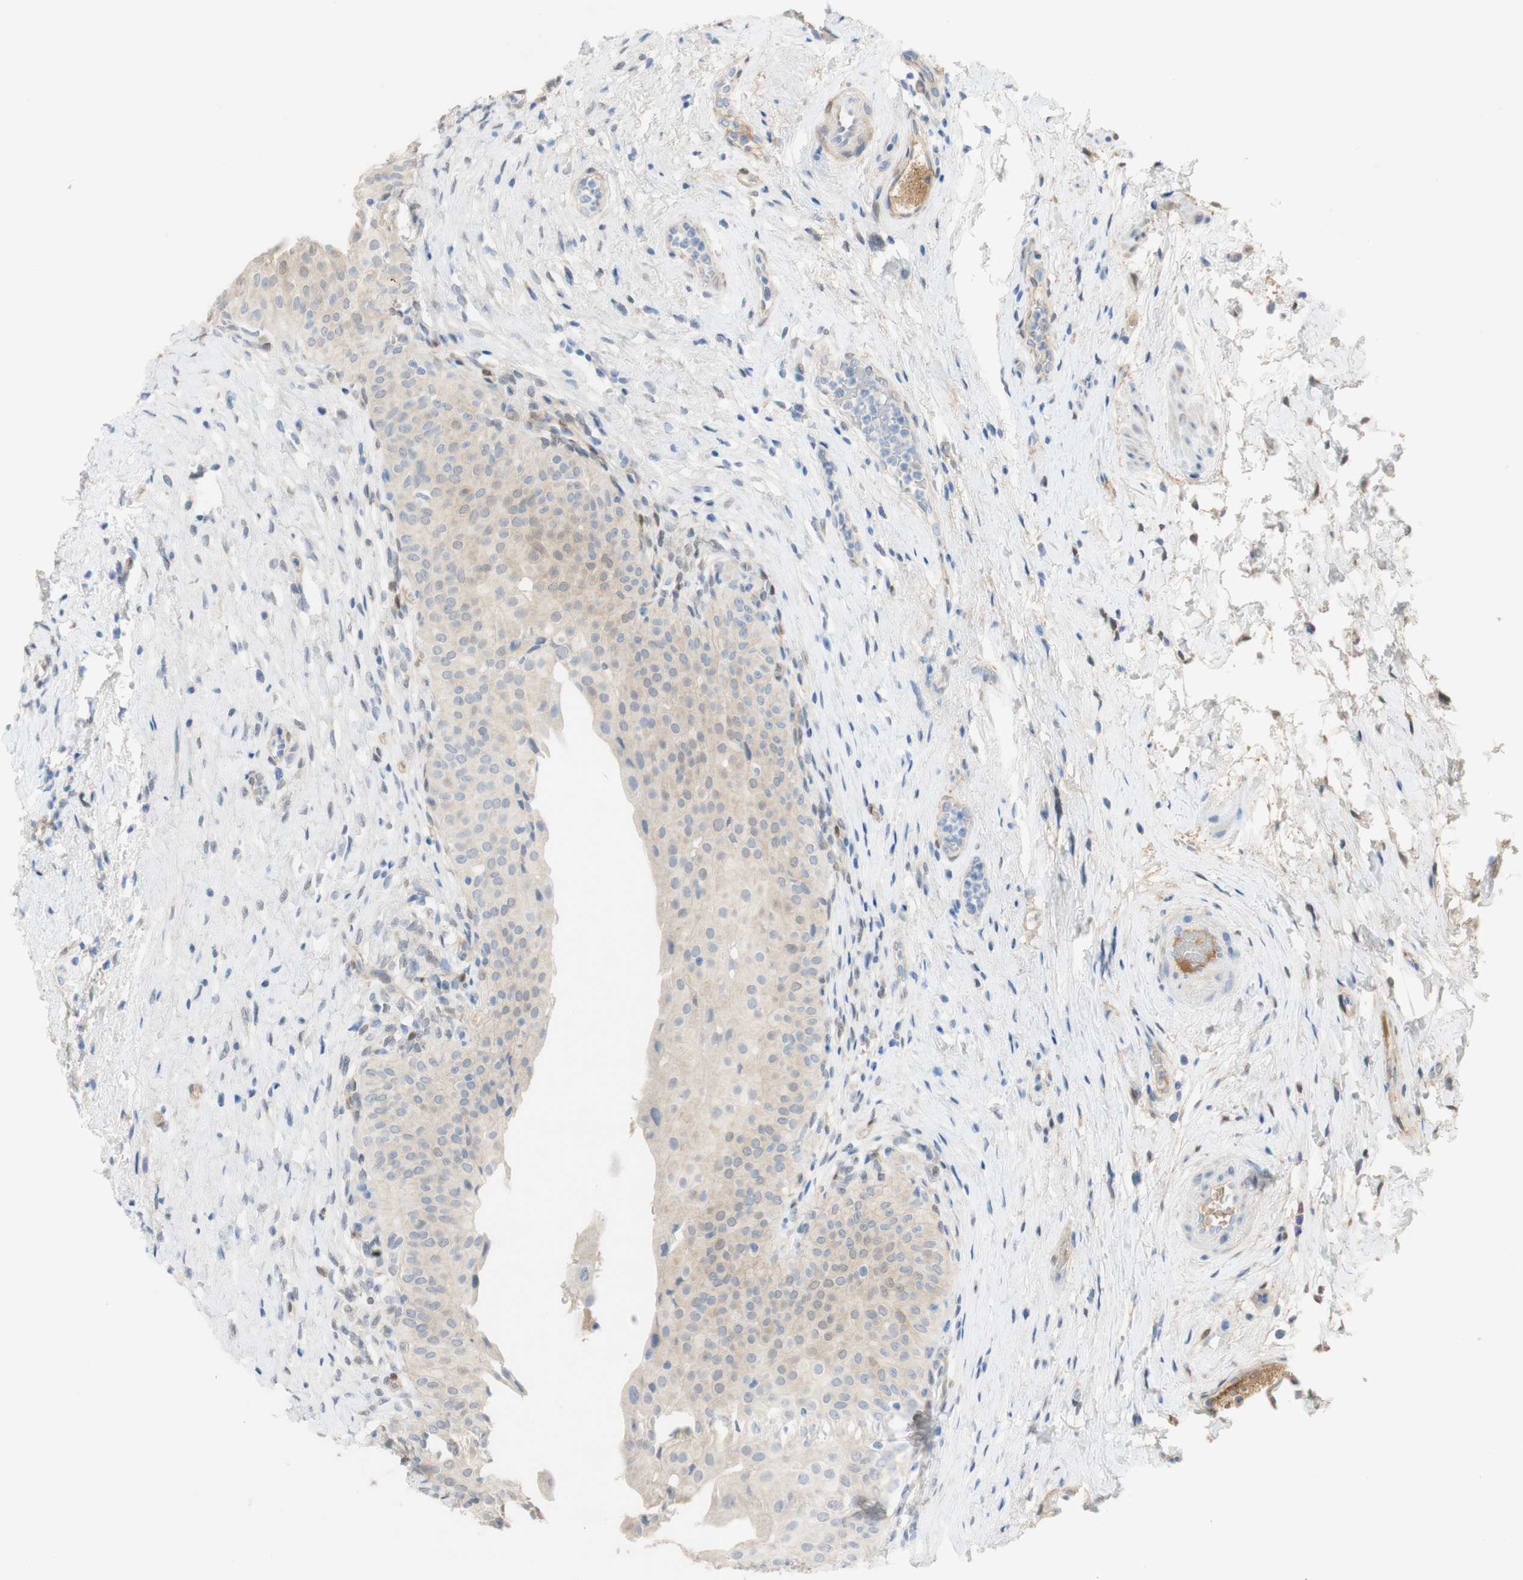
{"staining": {"intensity": "weak", "quantity": "25%-75%", "location": "cytoplasmic/membranous"}, "tissue": "urinary bladder", "cell_type": "Urothelial cells", "image_type": "normal", "snomed": [{"axis": "morphology", "description": "Normal tissue, NOS"}, {"axis": "morphology", "description": "Urothelial carcinoma, High grade"}, {"axis": "topography", "description": "Urinary bladder"}], "caption": "Urothelial cells show weak cytoplasmic/membranous positivity in about 25%-75% of cells in unremarkable urinary bladder. The protein of interest is stained brown, and the nuclei are stained in blue (DAB (3,3'-diaminobenzidine) IHC with brightfield microscopy, high magnification).", "gene": "SELENBP1", "patient": {"sex": "male", "age": 46}}